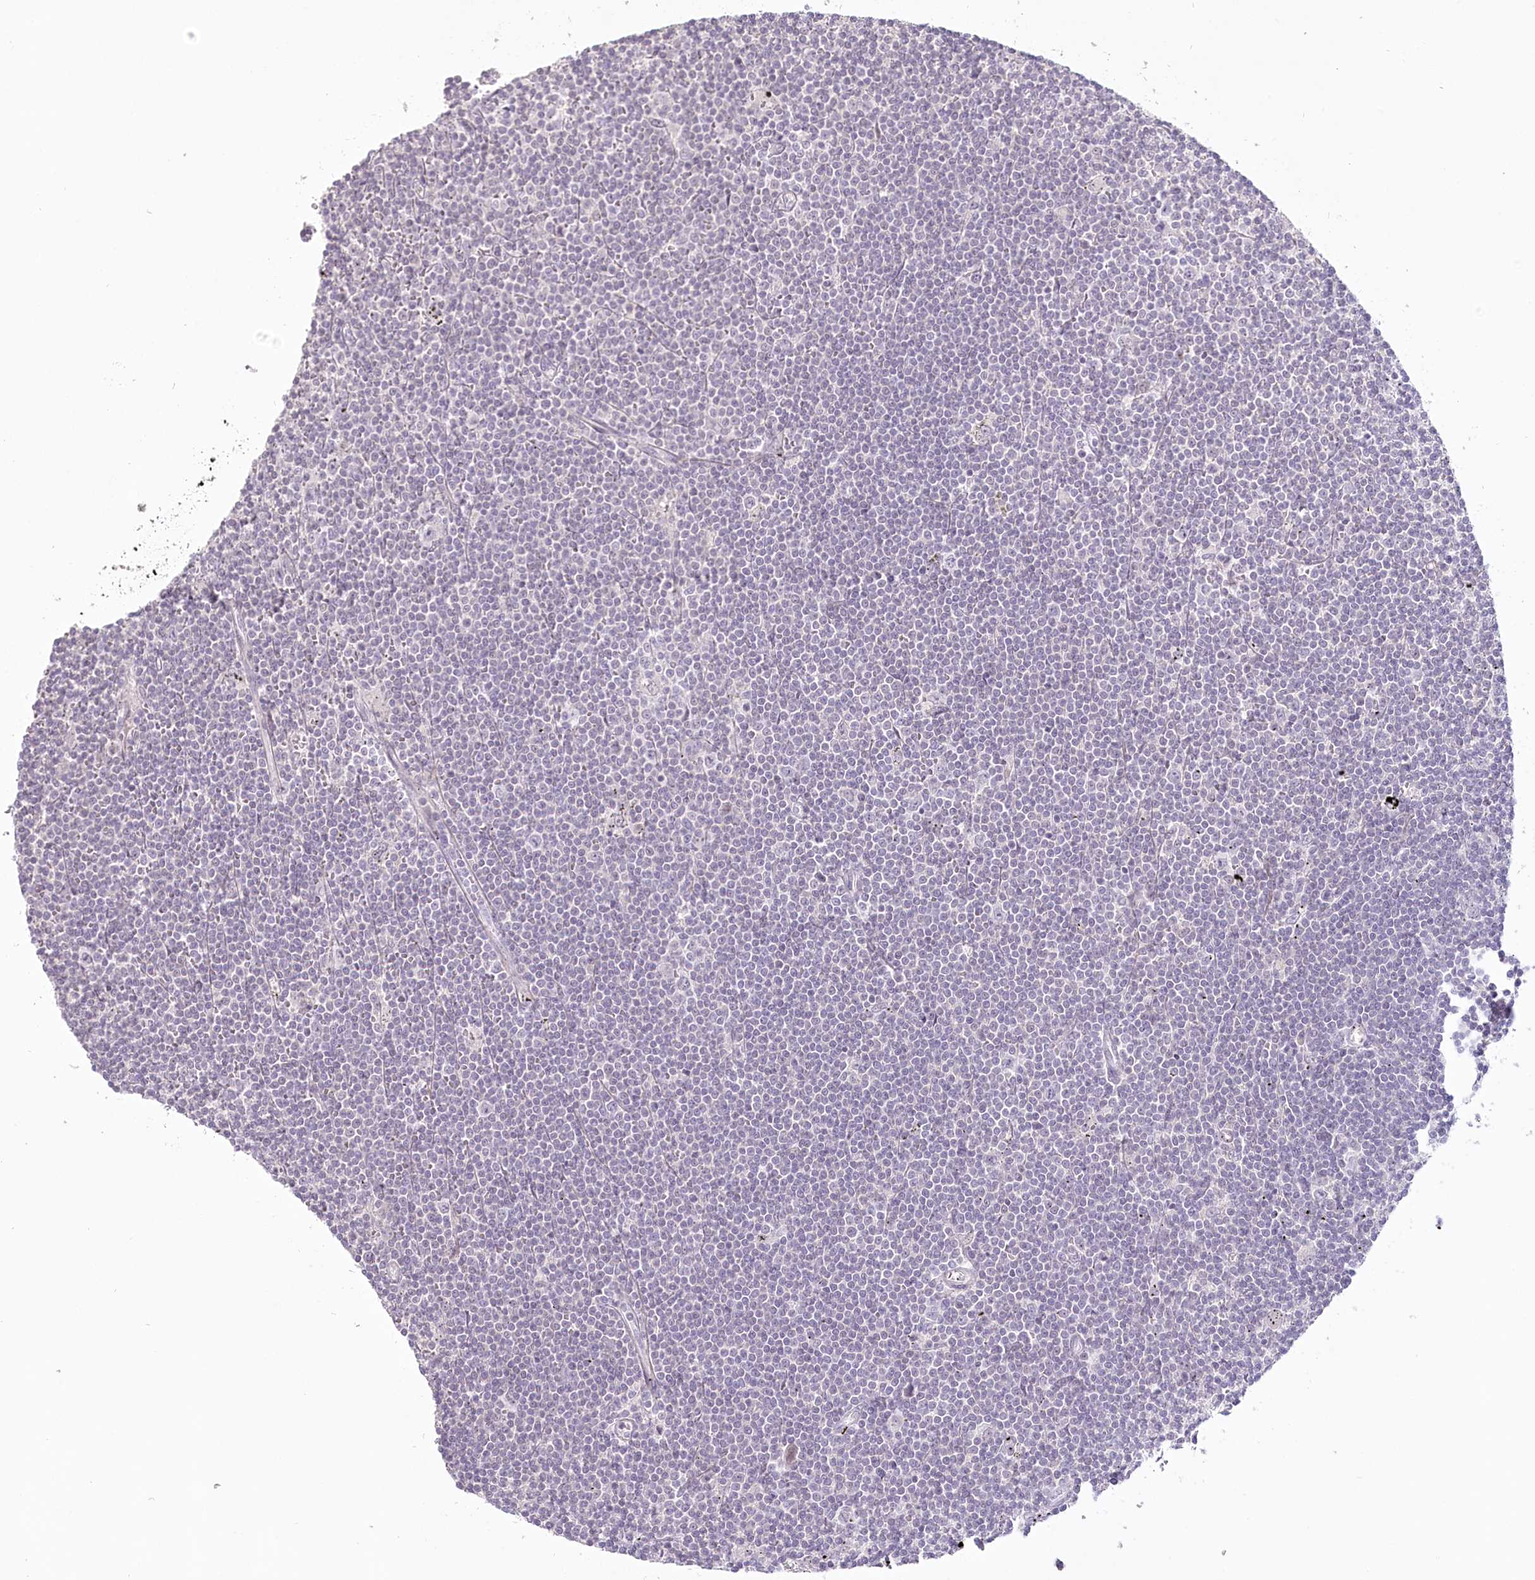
{"staining": {"intensity": "negative", "quantity": "none", "location": "none"}, "tissue": "lymphoma", "cell_type": "Tumor cells", "image_type": "cancer", "snomed": [{"axis": "morphology", "description": "Malignant lymphoma, non-Hodgkin's type, Low grade"}, {"axis": "topography", "description": "Spleen"}], "caption": "Immunohistochemical staining of low-grade malignant lymphoma, non-Hodgkin's type shows no significant staining in tumor cells.", "gene": "USP11", "patient": {"sex": "male", "age": 76}}